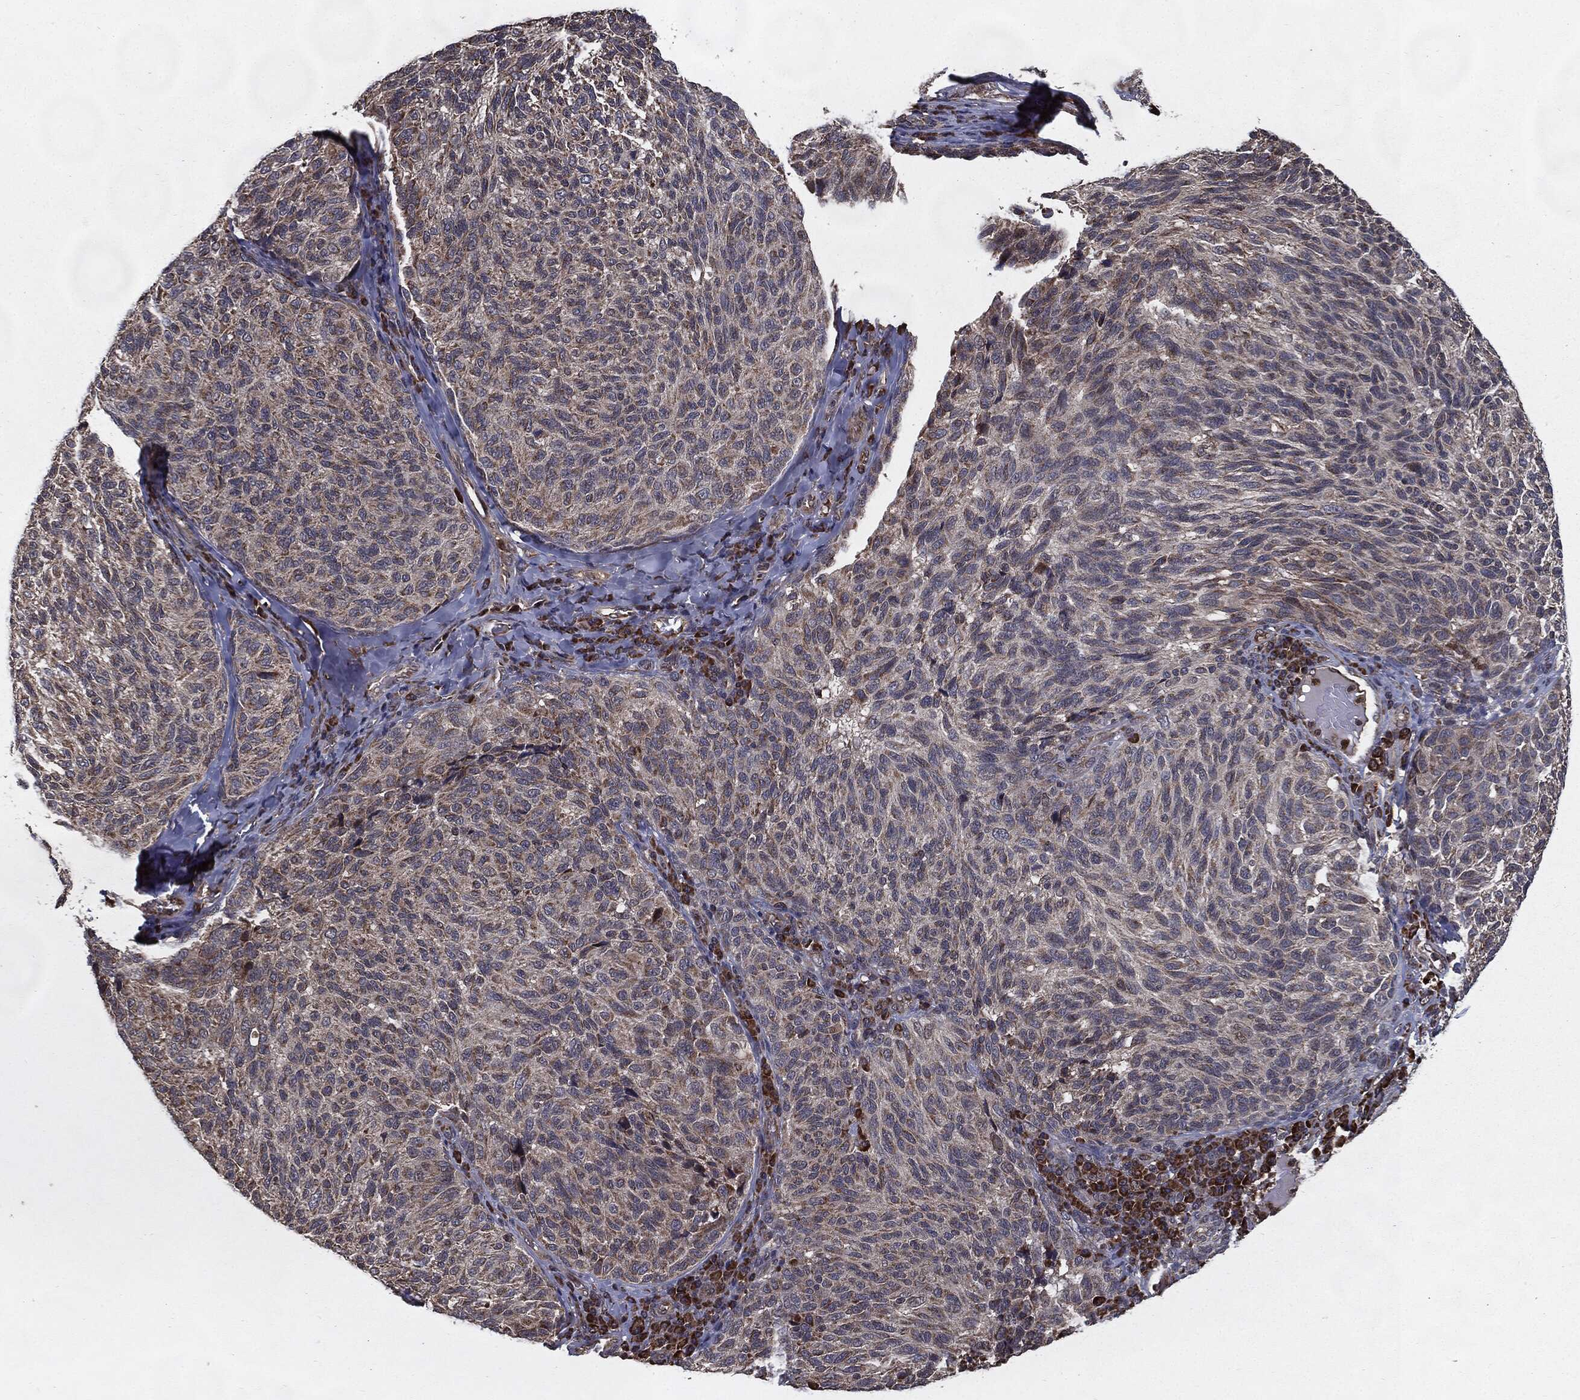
{"staining": {"intensity": "moderate", "quantity": "<25%", "location": "cytoplasmic/membranous"}, "tissue": "melanoma", "cell_type": "Tumor cells", "image_type": "cancer", "snomed": [{"axis": "morphology", "description": "Malignant melanoma, NOS"}, {"axis": "topography", "description": "Skin"}], "caption": "High-magnification brightfield microscopy of malignant melanoma stained with DAB (brown) and counterstained with hematoxylin (blue). tumor cells exhibit moderate cytoplasmic/membranous staining is appreciated in approximately<25% of cells. Nuclei are stained in blue.", "gene": "HDAC5", "patient": {"sex": "female", "age": 73}}